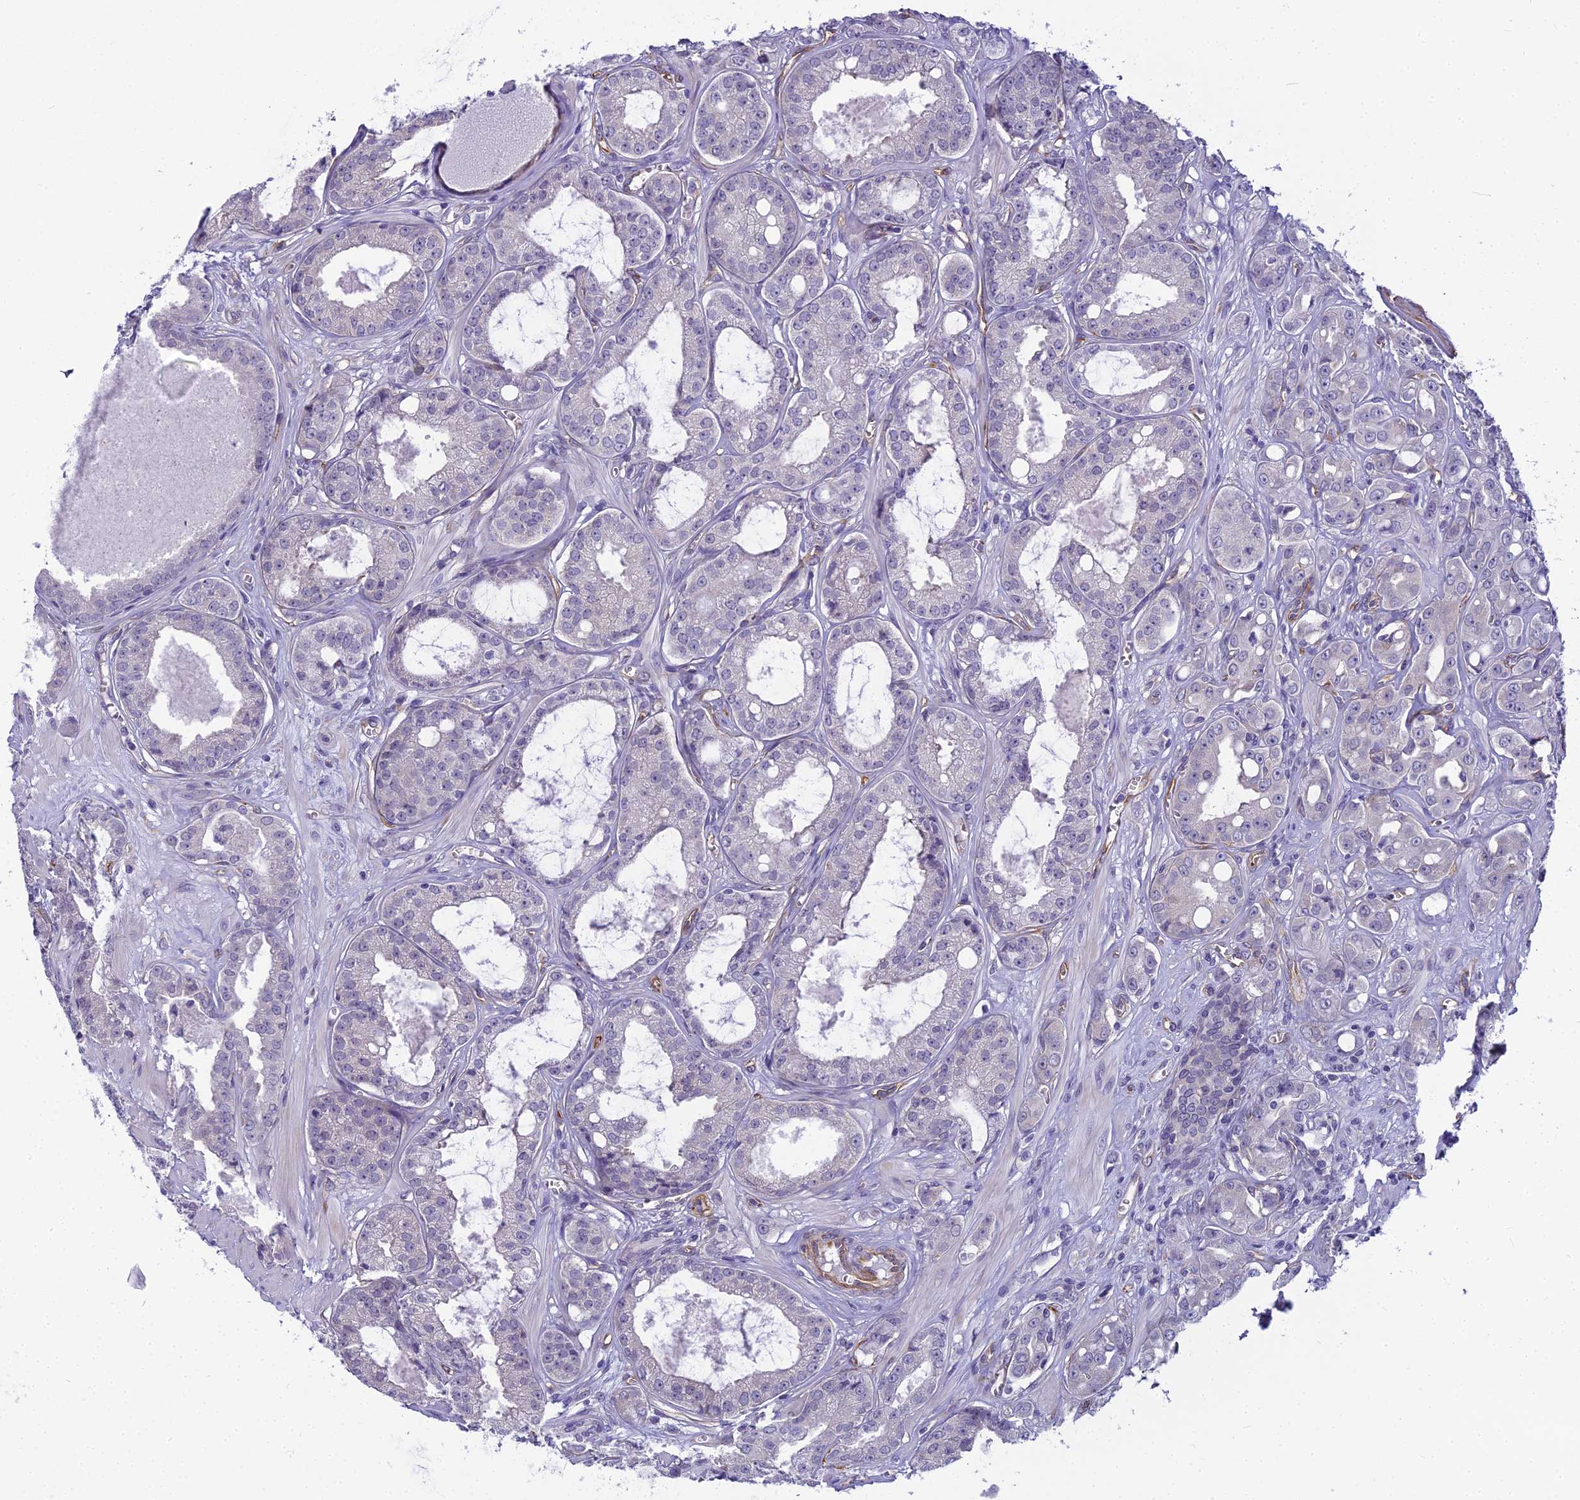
{"staining": {"intensity": "negative", "quantity": "none", "location": "none"}, "tissue": "prostate cancer", "cell_type": "Tumor cells", "image_type": "cancer", "snomed": [{"axis": "morphology", "description": "Adenocarcinoma, High grade"}, {"axis": "topography", "description": "Prostate"}], "caption": "This image is of prostate high-grade adenocarcinoma stained with immunohistochemistry to label a protein in brown with the nuclei are counter-stained blue. There is no positivity in tumor cells.", "gene": "RGL3", "patient": {"sex": "male", "age": 74}}